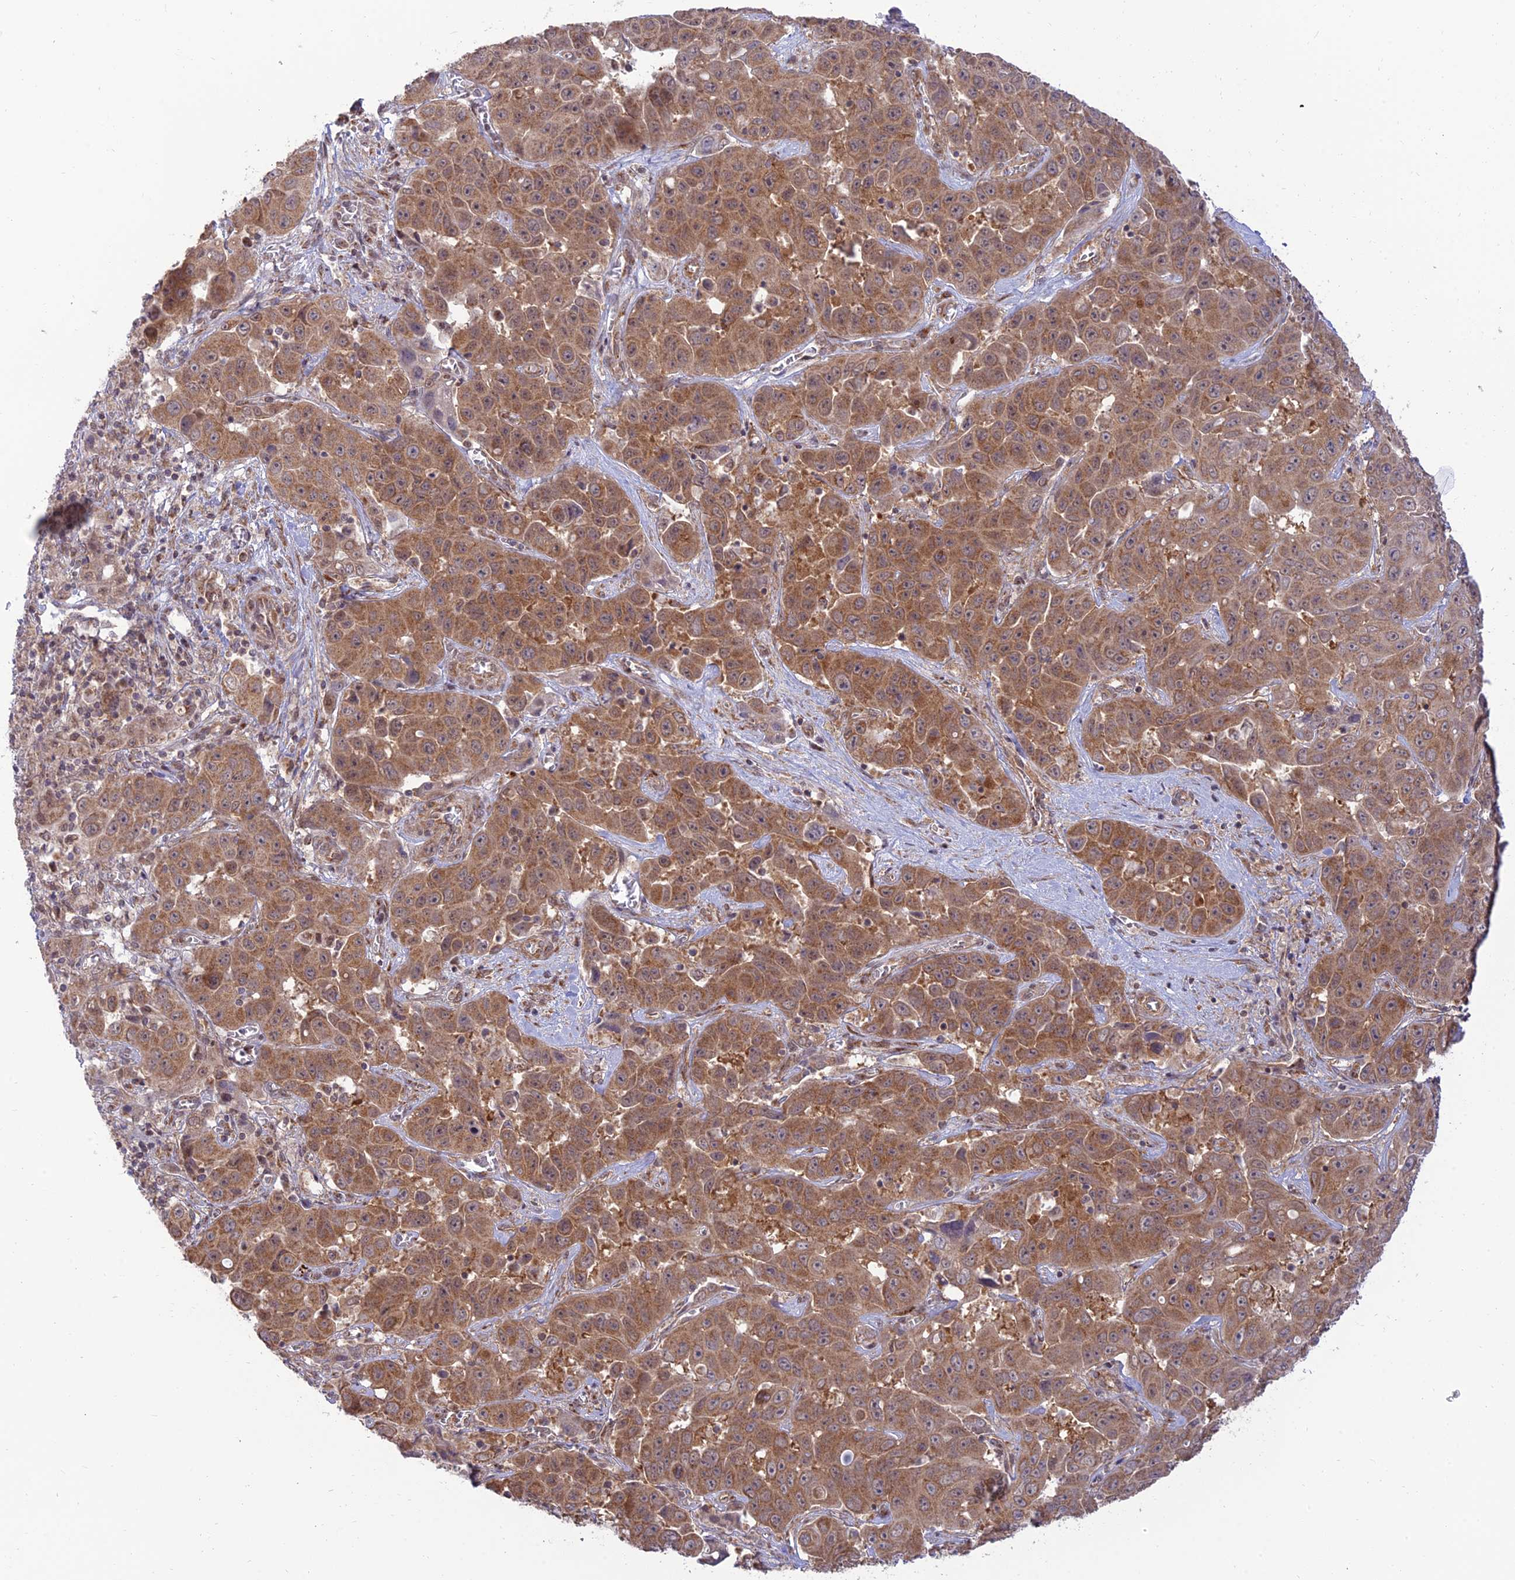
{"staining": {"intensity": "moderate", "quantity": ">75%", "location": "cytoplasmic/membranous"}, "tissue": "liver cancer", "cell_type": "Tumor cells", "image_type": "cancer", "snomed": [{"axis": "morphology", "description": "Cholangiocarcinoma"}, {"axis": "topography", "description": "Liver"}], "caption": "A high-resolution histopathology image shows immunohistochemistry (IHC) staining of liver cholangiocarcinoma, which displays moderate cytoplasmic/membranous positivity in about >75% of tumor cells. (Brightfield microscopy of DAB IHC at high magnification).", "gene": "GOLGA3", "patient": {"sex": "female", "age": 52}}